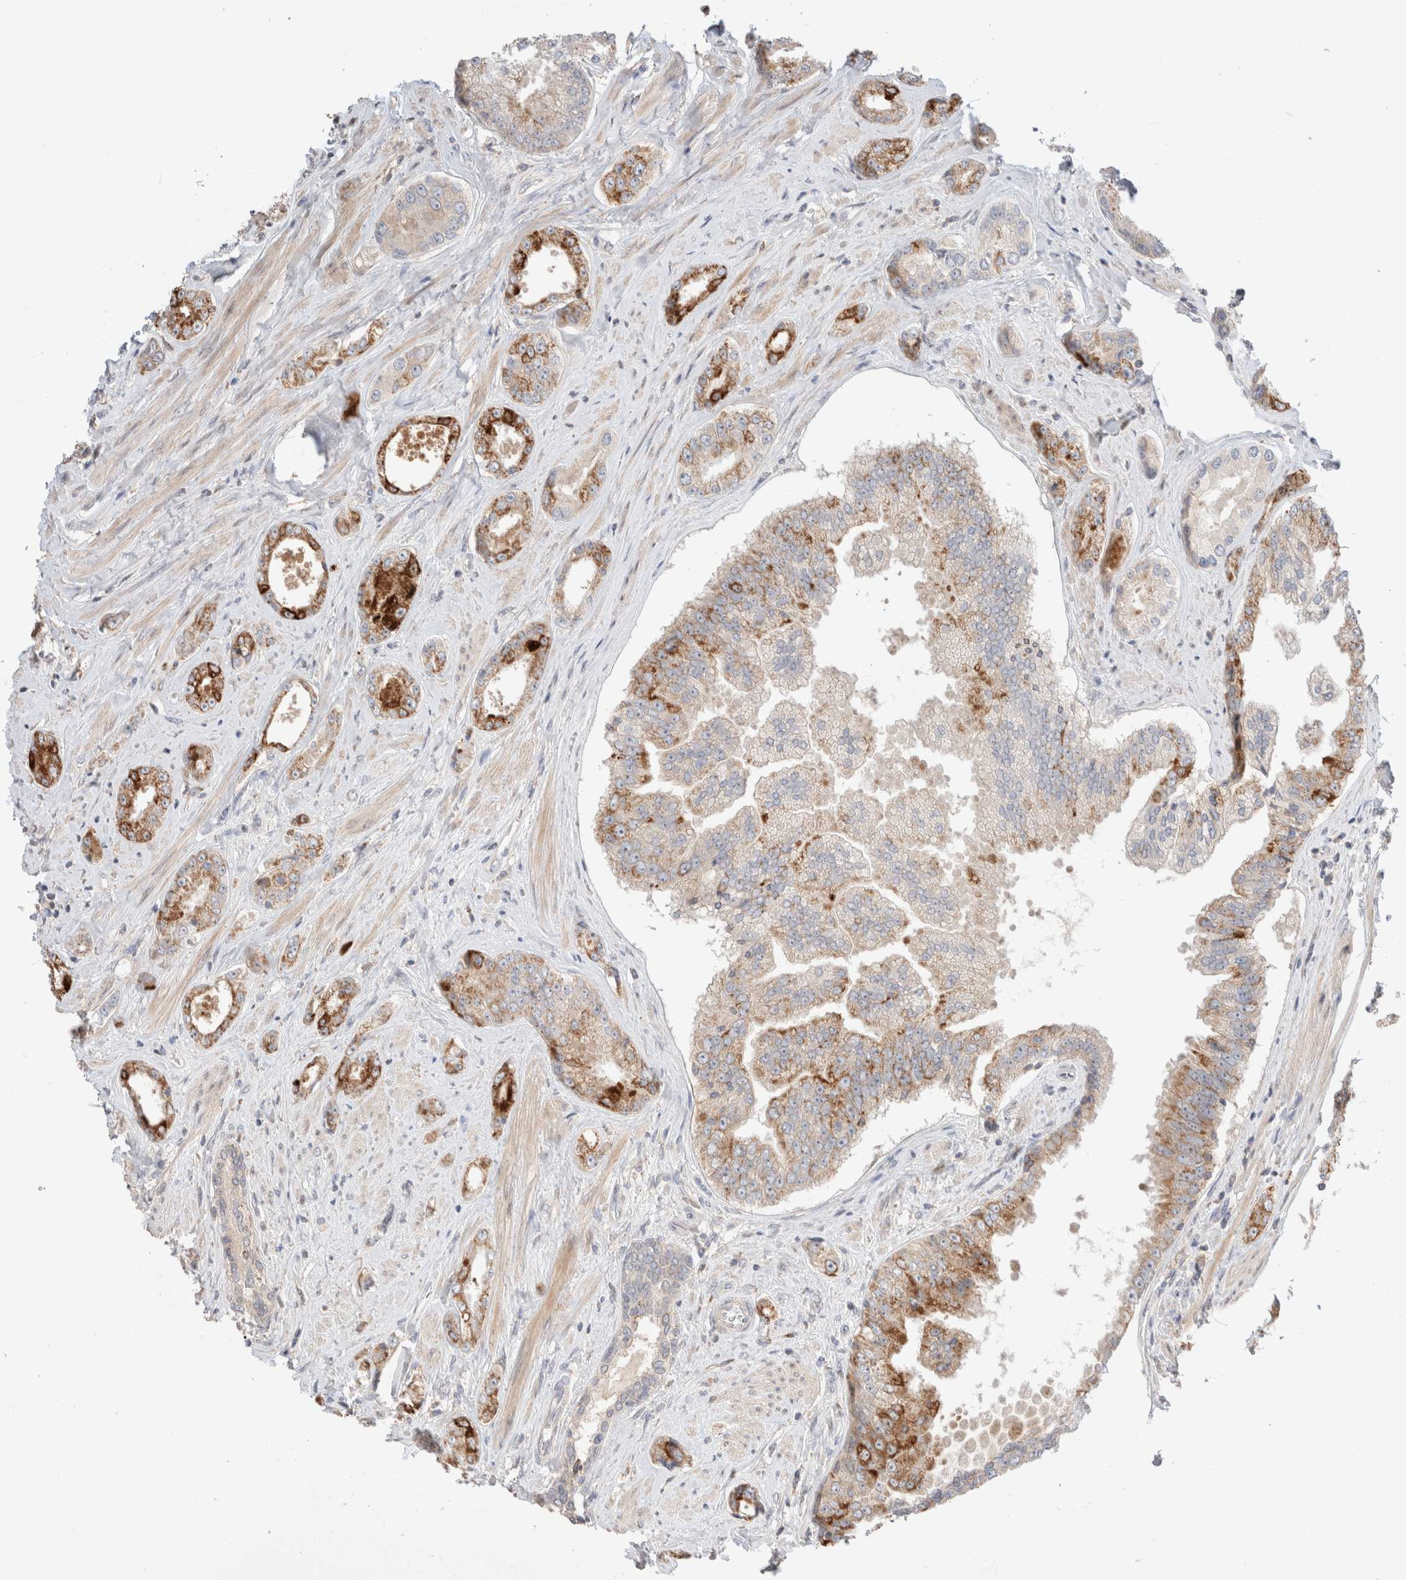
{"staining": {"intensity": "moderate", "quantity": ">75%", "location": "cytoplasmic/membranous"}, "tissue": "prostate cancer", "cell_type": "Tumor cells", "image_type": "cancer", "snomed": [{"axis": "morphology", "description": "Adenocarcinoma, High grade"}, {"axis": "topography", "description": "Prostate"}], "caption": "Protein expression analysis of human prostate cancer (adenocarcinoma (high-grade)) reveals moderate cytoplasmic/membranous expression in approximately >75% of tumor cells.", "gene": "TRIM41", "patient": {"sex": "male", "age": 61}}